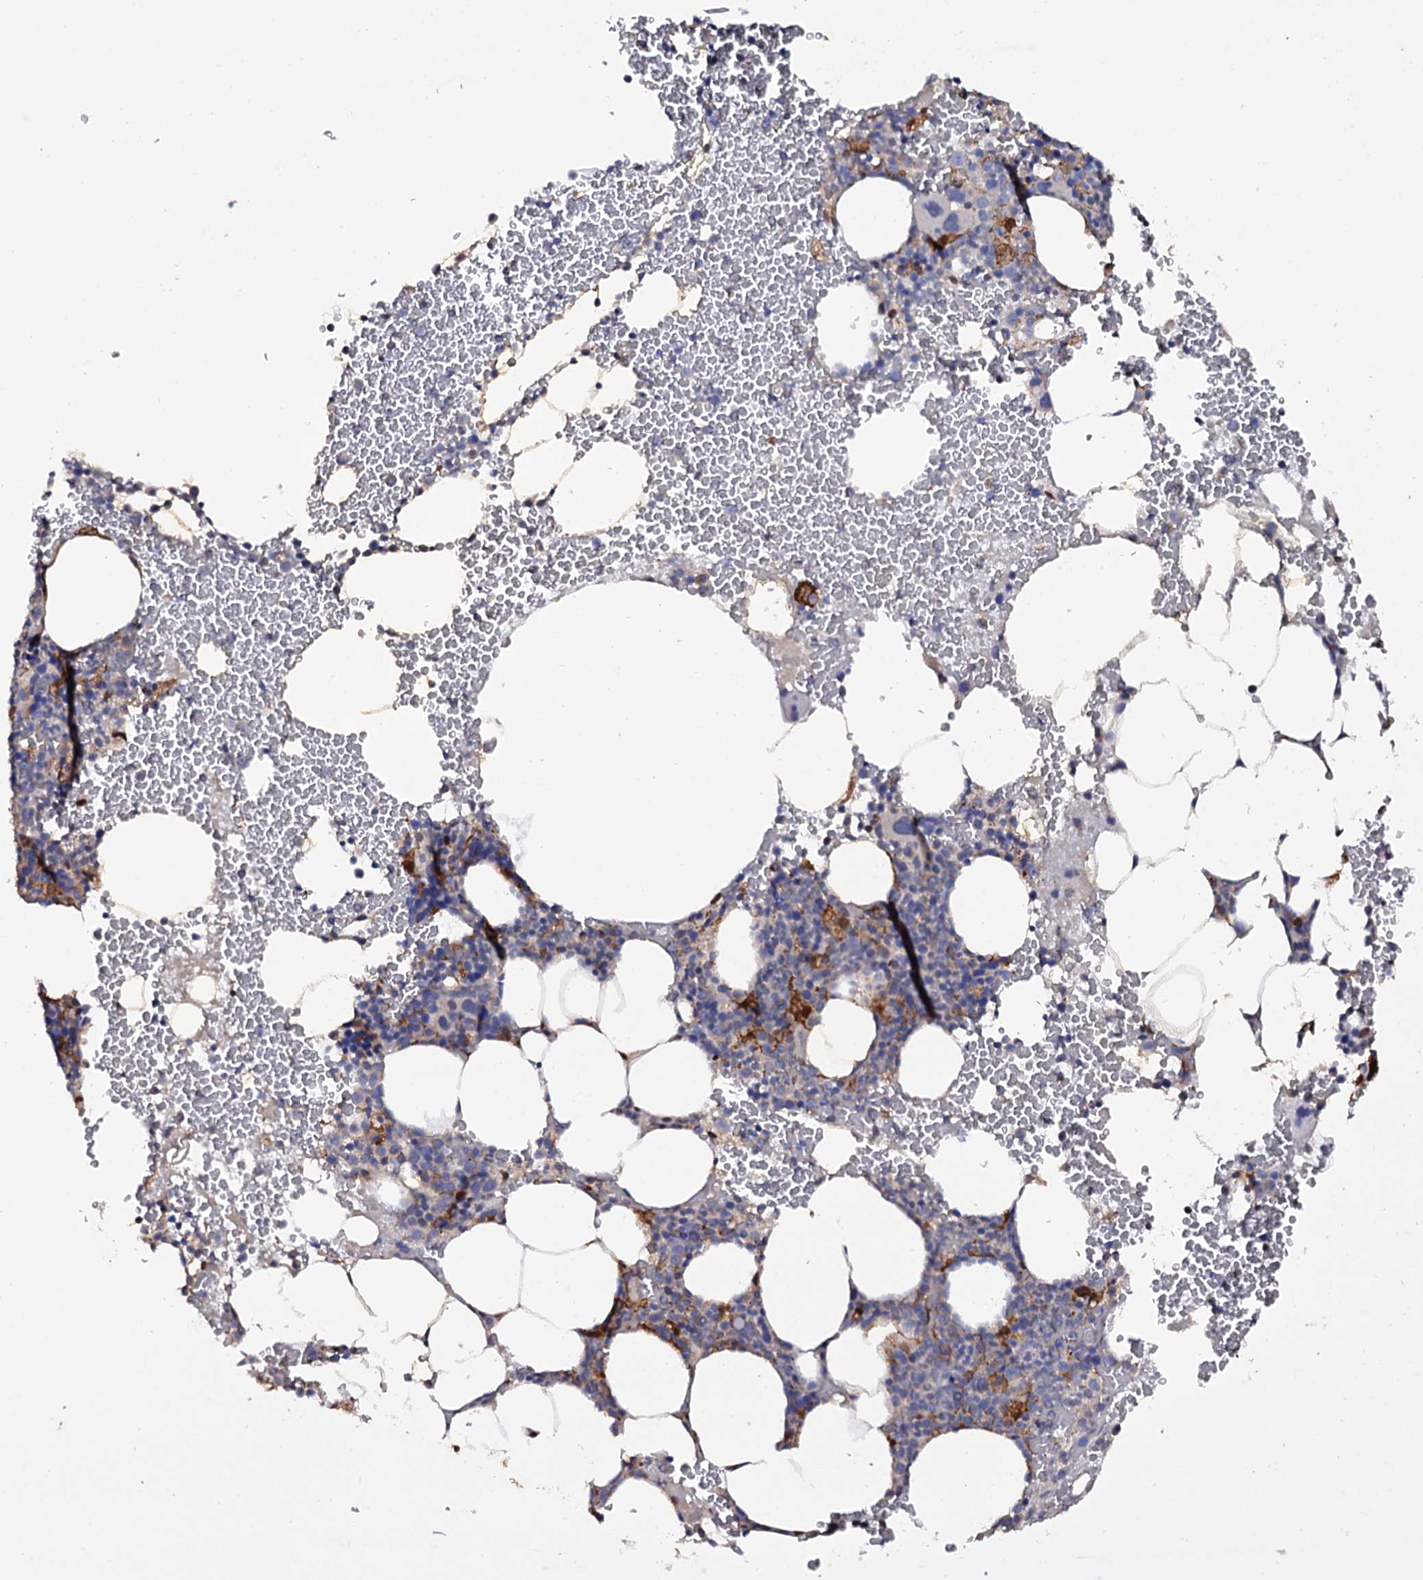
{"staining": {"intensity": "moderate", "quantity": "<25%", "location": "cytoplasmic/membranous"}, "tissue": "bone marrow", "cell_type": "Hematopoietic cells", "image_type": "normal", "snomed": [{"axis": "morphology", "description": "Normal tissue, NOS"}, {"axis": "morphology", "description": "Inflammation, NOS"}, {"axis": "topography", "description": "Bone marrow"}], "caption": "Bone marrow stained for a protein (brown) displays moderate cytoplasmic/membranous positive staining in about <25% of hematopoietic cells.", "gene": "CRYL1", "patient": {"sex": "female", "age": 78}}